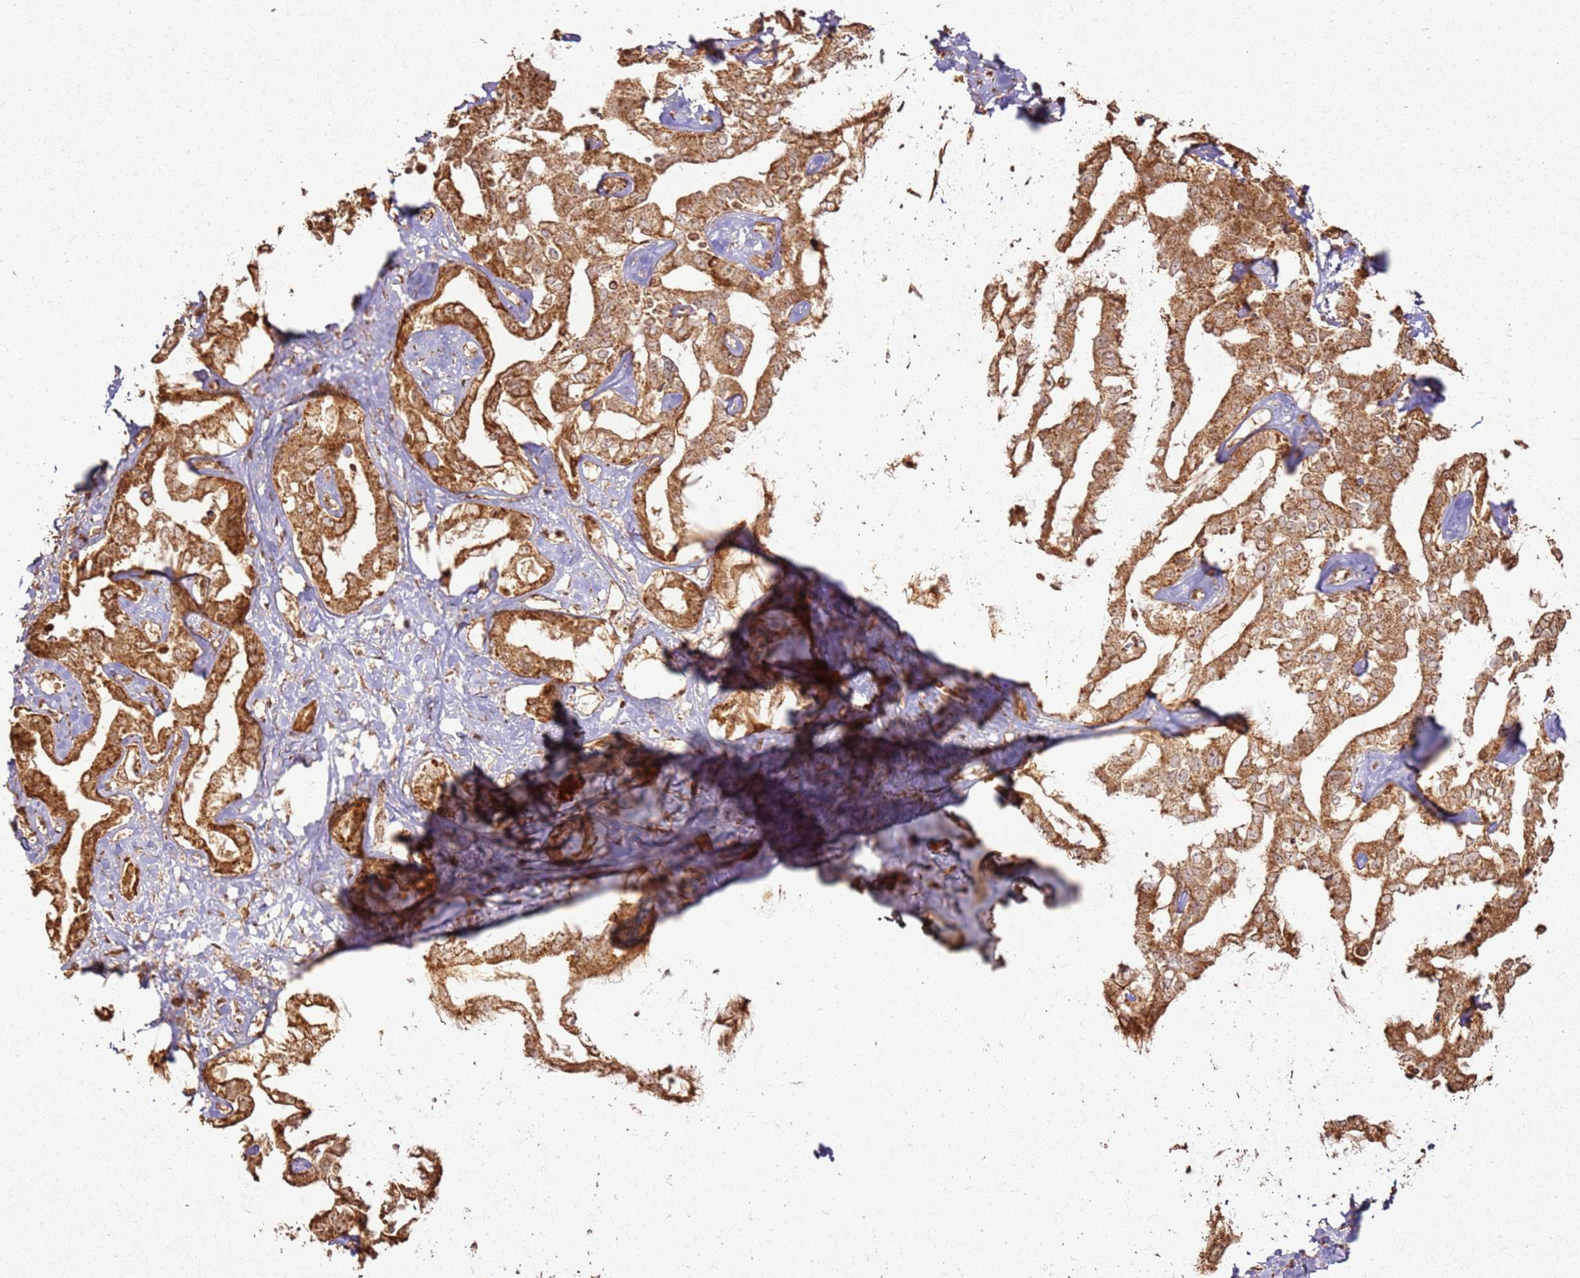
{"staining": {"intensity": "moderate", "quantity": ">75%", "location": "cytoplasmic/membranous"}, "tissue": "liver cancer", "cell_type": "Tumor cells", "image_type": "cancer", "snomed": [{"axis": "morphology", "description": "Cholangiocarcinoma"}, {"axis": "topography", "description": "Liver"}], "caption": "The immunohistochemical stain labels moderate cytoplasmic/membranous staining in tumor cells of liver cancer tissue. The protein is stained brown, and the nuclei are stained in blue (DAB (3,3'-diaminobenzidine) IHC with brightfield microscopy, high magnification).", "gene": "MRPS6", "patient": {"sex": "male", "age": 59}}